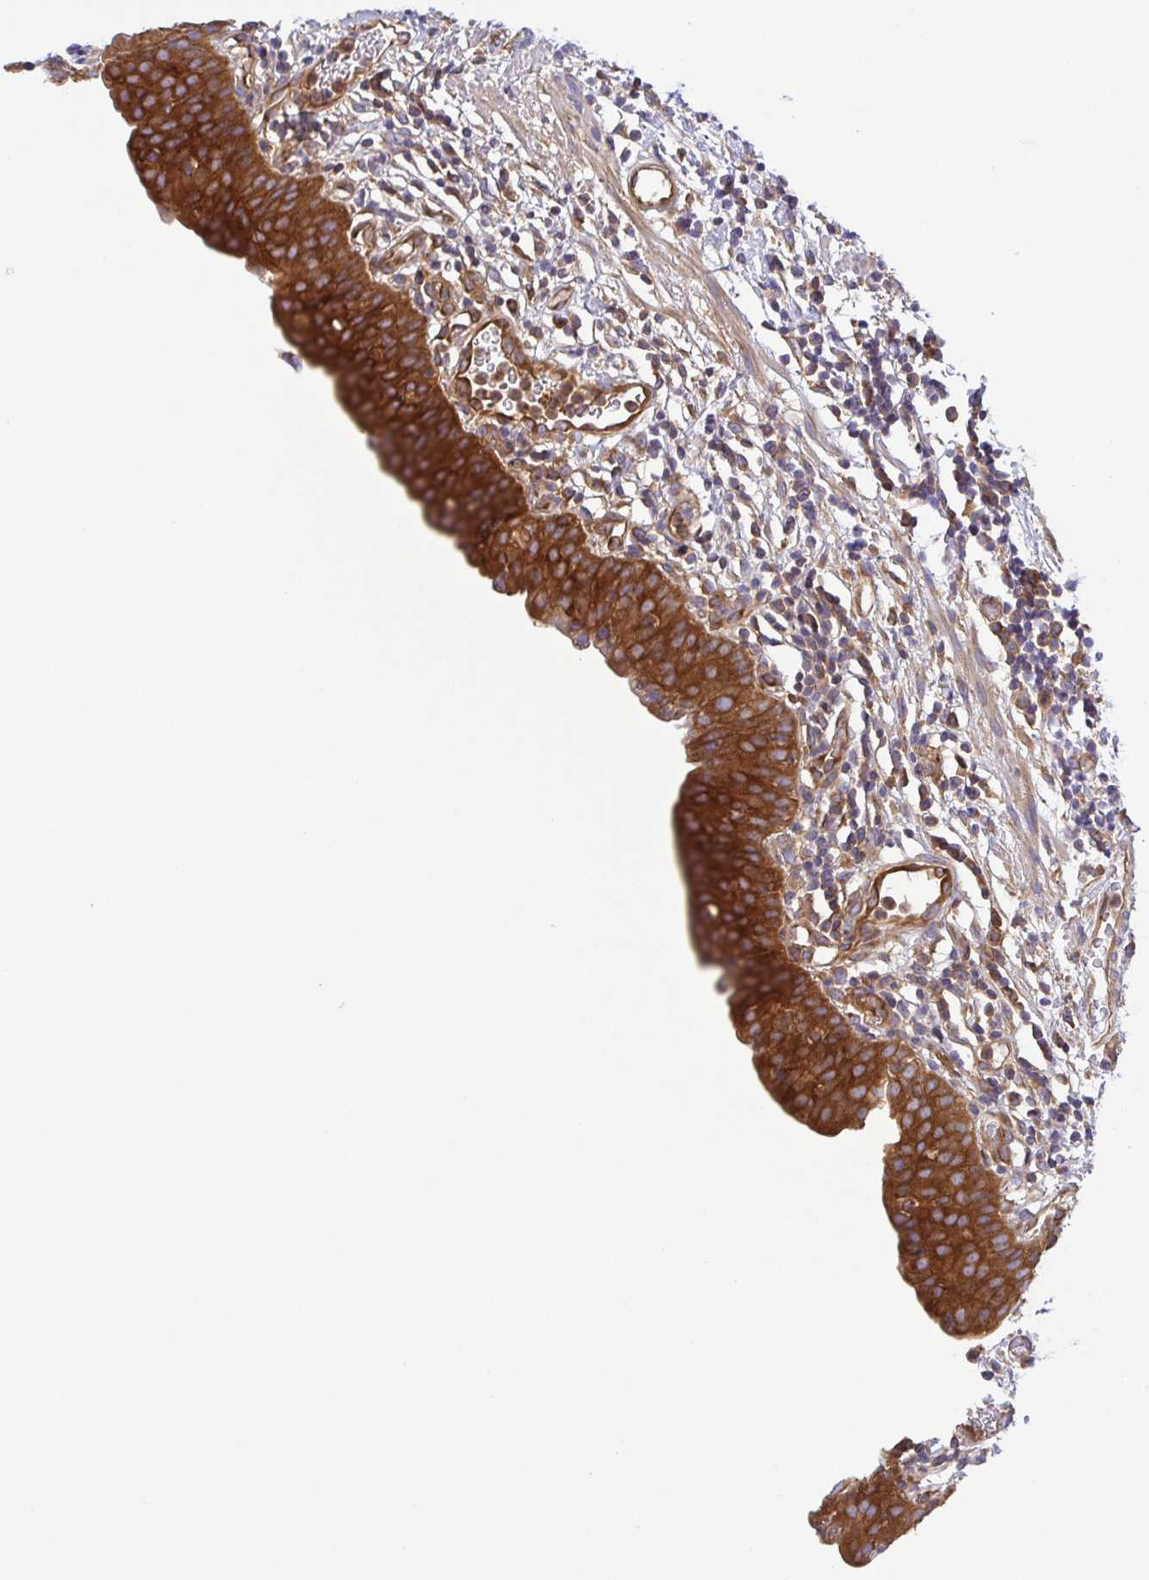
{"staining": {"intensity": "strong", "quantity": ">75%", "location": "cytoplasmic/membranous"}, "tissue": "urinary bladder", "cell_type": "Urothelial cells", "image_type": "normal", "snomed": [{"axis": "morphology", "description": "Normal tissue, NOS"}, {"axis": "morphology", "description": "Inflammation, NOS"}, {"axis": "topography", "description": "Urinary bladder"}], "caption": "This micrograph demonstrates IHC staining of normal urinary bladder, with high strong cytoplasmic/membranous staining in approximately >75% of urothelial cells.", "gene": "KIF5B", "patient": {"sex": "male", "age": 57}}